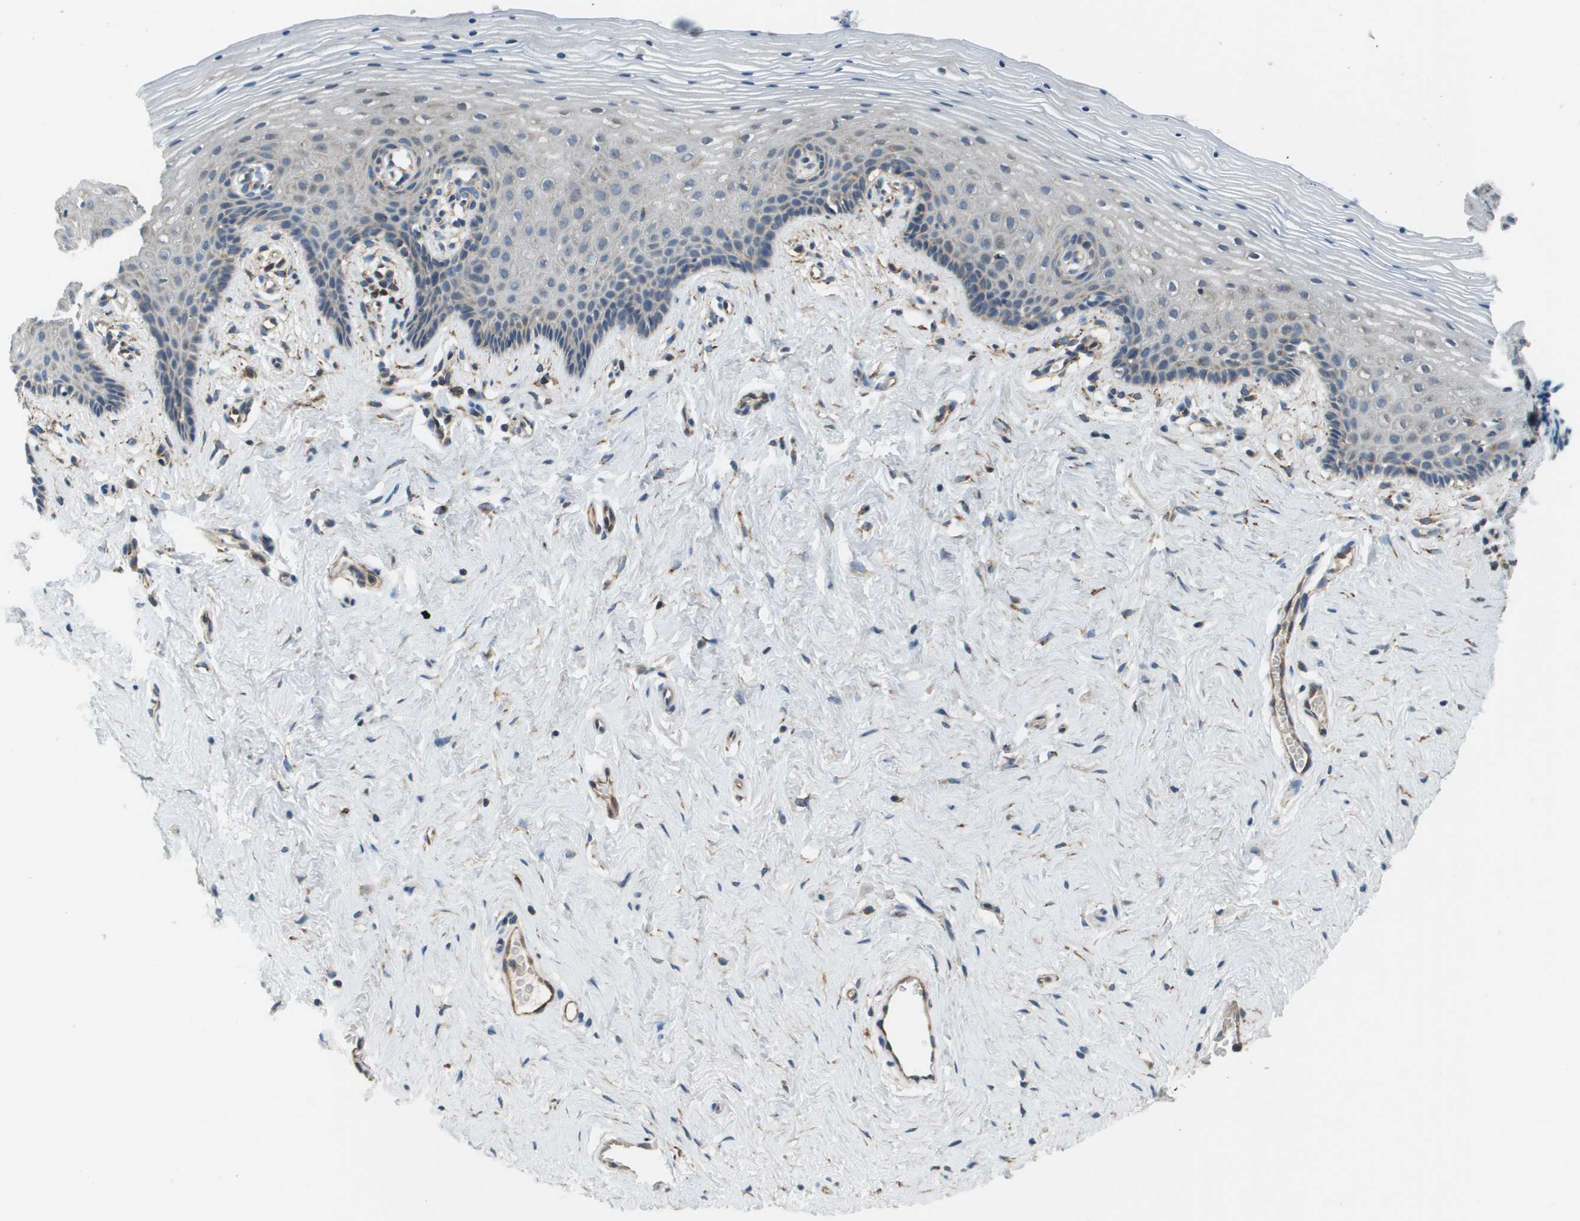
{"staining": {"intensity": "moderate", "quantity": "<25%", "location": "cytoplasmic/membranous"}, "tissue": "vagina", "cell_type": "Squamous epithelial cells", "image_type": "normal", "snomed": [{"axis": "morphology", "description": "Normal tissue, NOS"}, {"axis": "topography", "description": "Vagina"}], "caption": "Protein staining of normal vagina demonstrates moderate cytoplasmic/membranous positivity in about <25% of squamous epithelial cells.", "gene": "SAMSN1", "patient": {"sex": "female", "age": 32}}